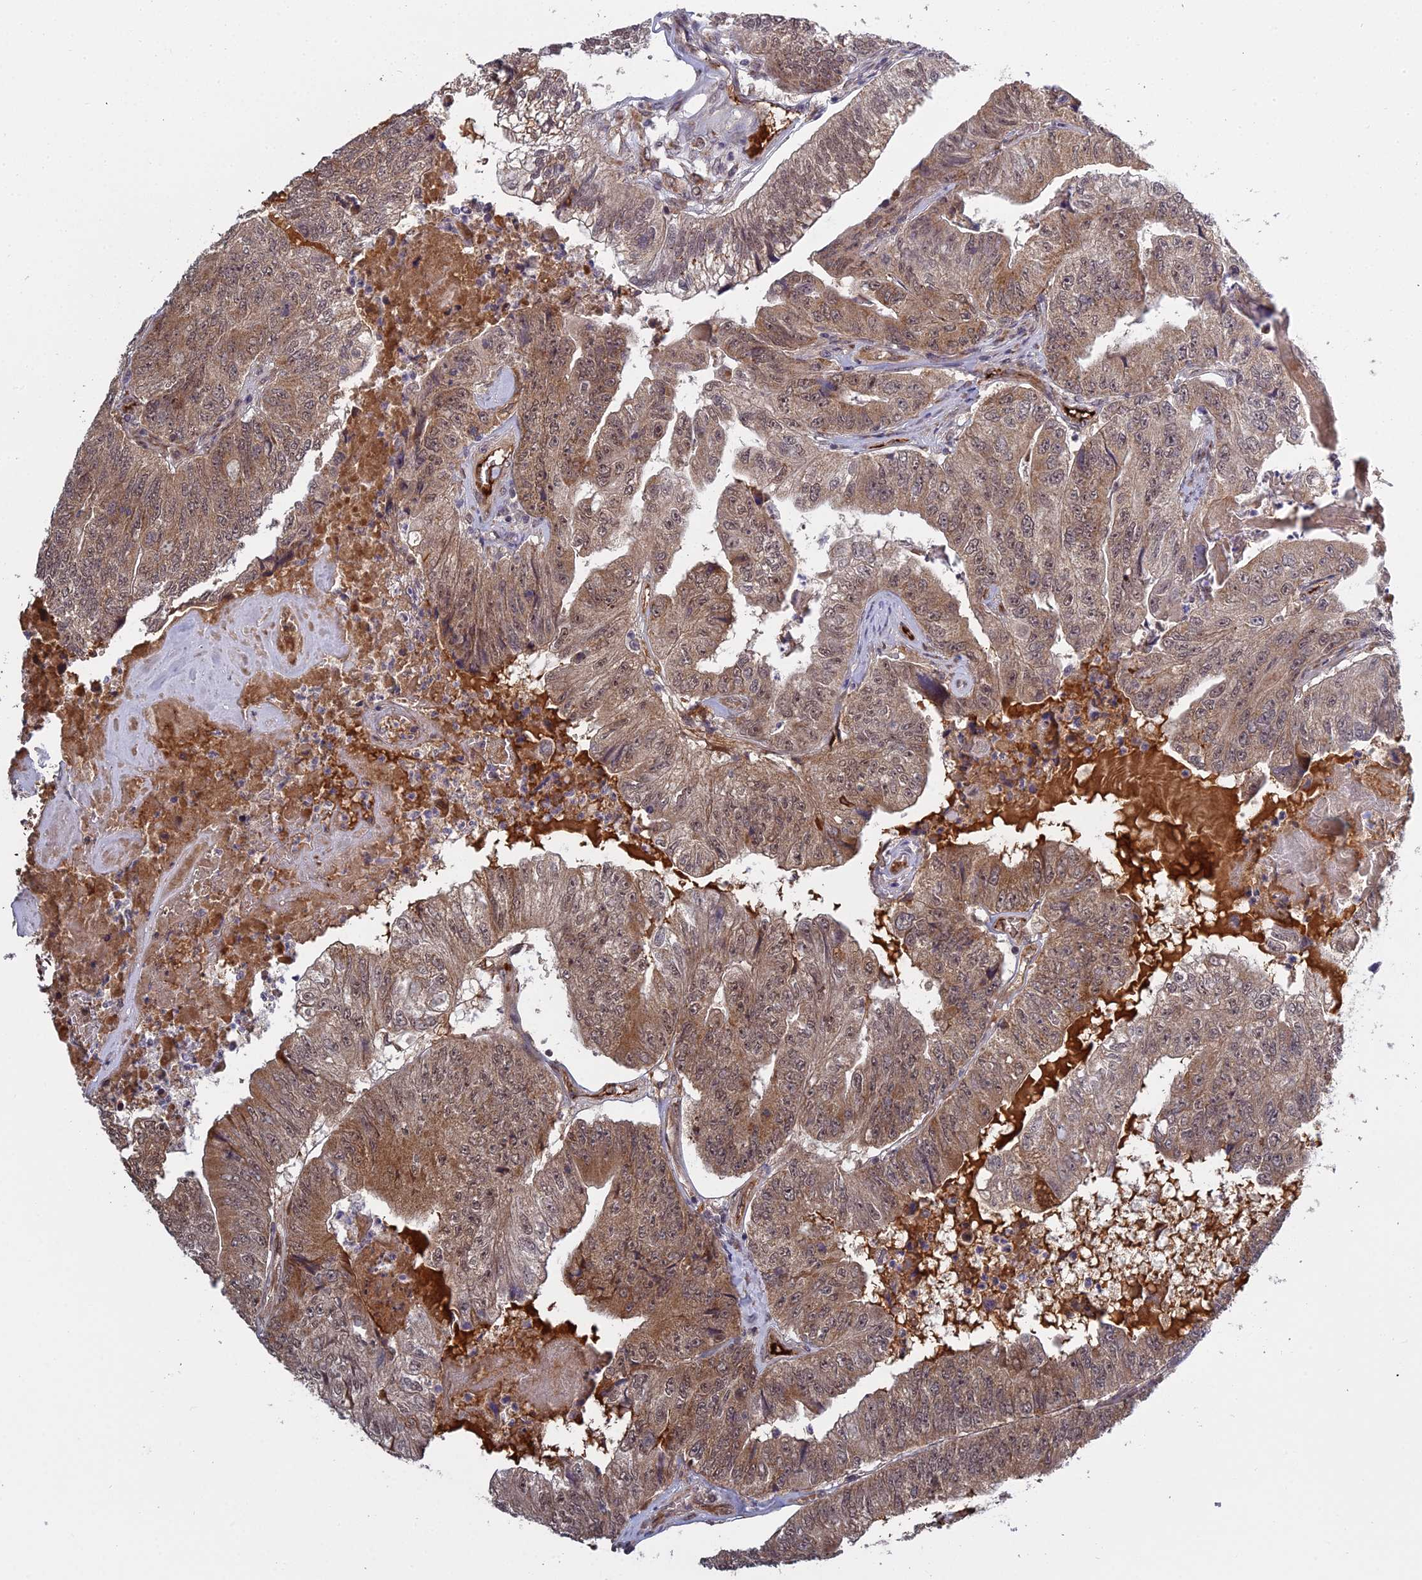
{"staining": {"intensity": "moderate", "quantity": ">75%", "location": "cytoplasmic/membranous"}, "tissue": "colorectal cancer", "cell_type": "Tumor cells", "image_type": "cancer", "snomed": [{"axis": "morphology", "description": "Adenocarcinoma, NOS"}, {"axis": "topography", "description": "Colon"}], "caption": "Adenocarcinoma (colorectal) was stained to show a protein in brown. There is medium levels of moderate cytoplasmic/membranous expression in approximately >75% of tumor cells.", "gene": "MEOX1", "patient": {"sex": "female", "age": 67}}